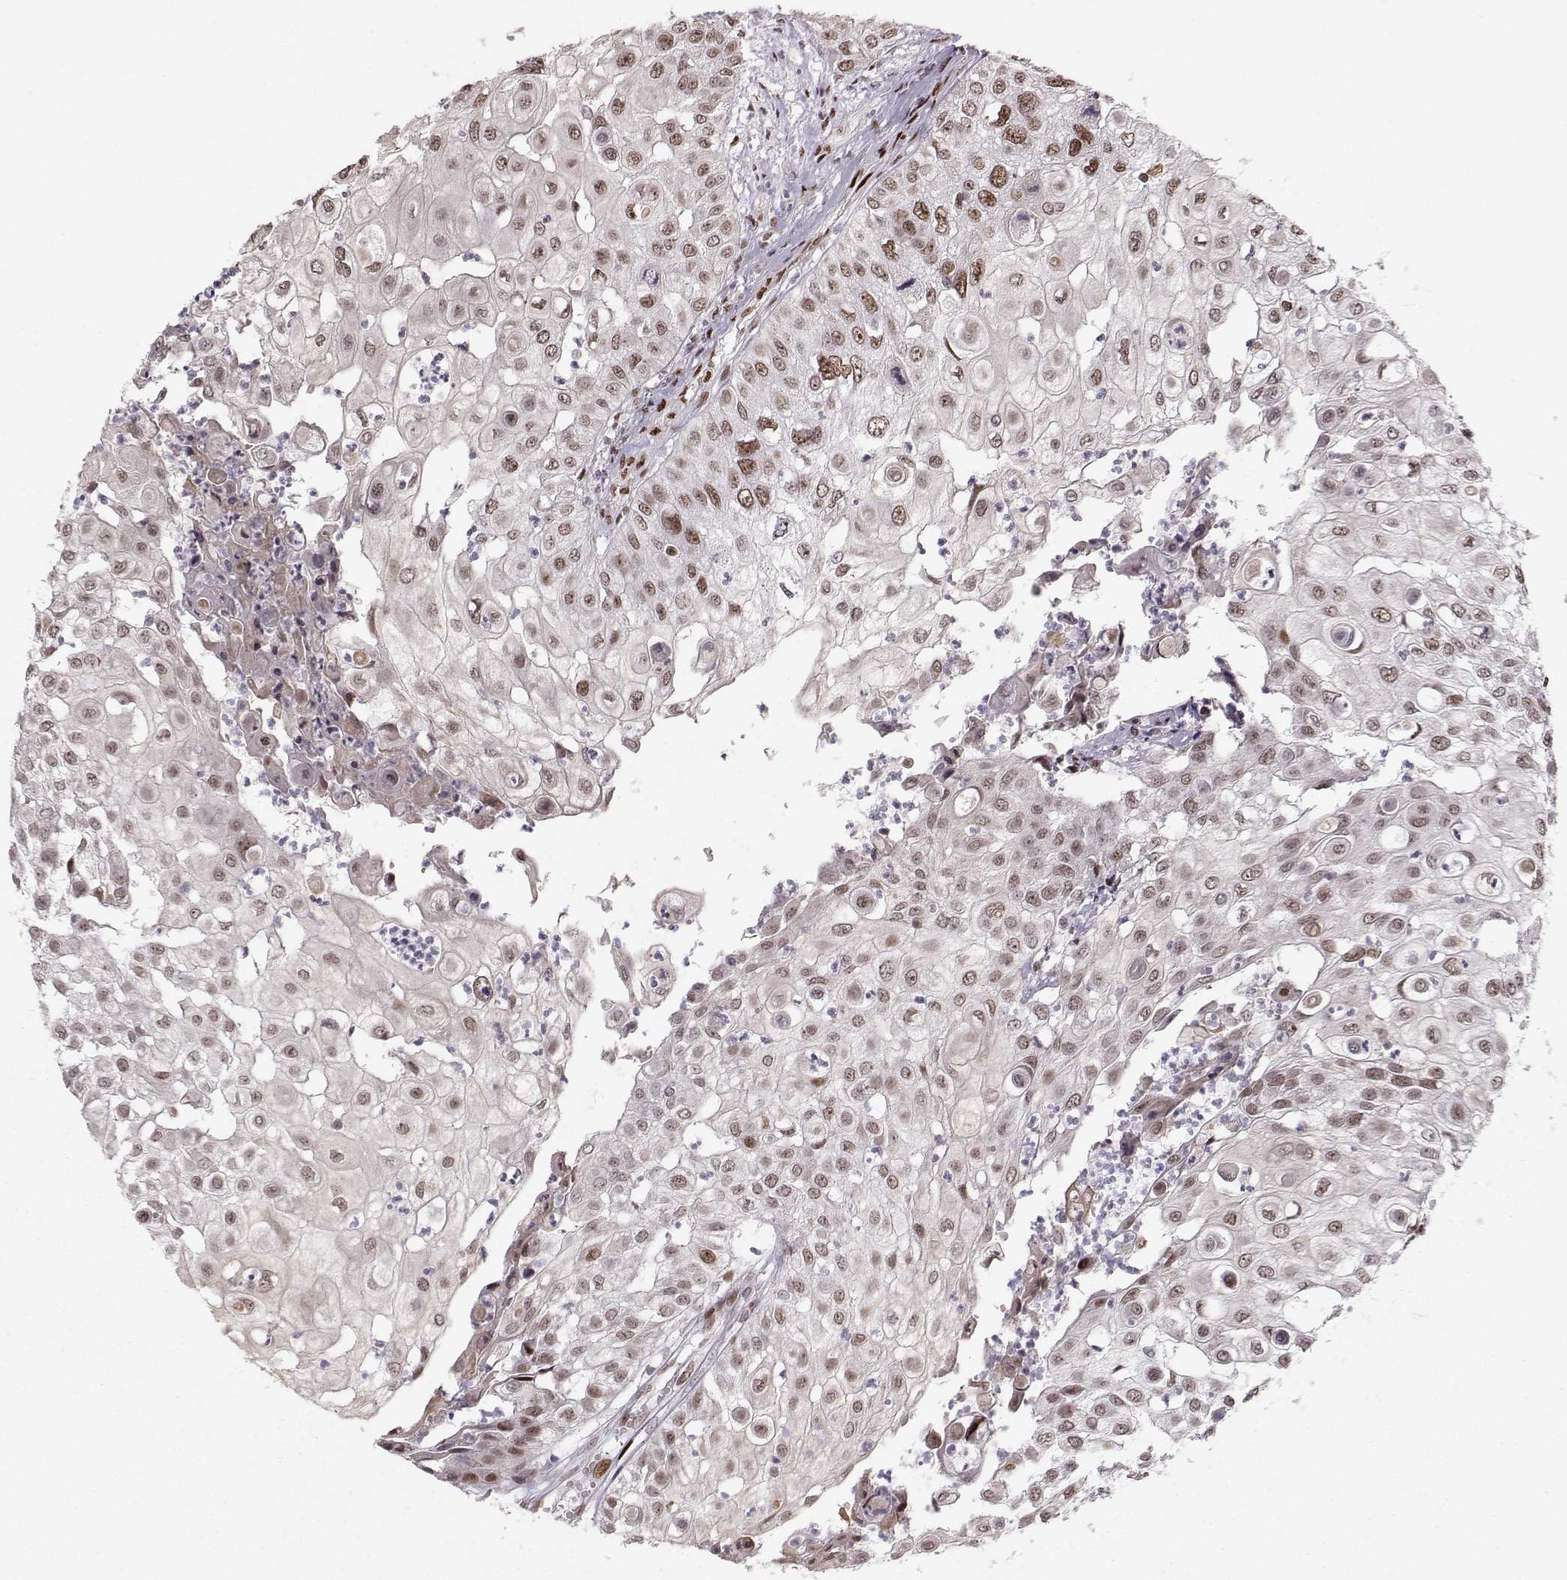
{"staining": {"intensity": "moderate", "quantity": "25%-75%", "location": "nuclear"}, "tissue": "urothelial cancer", "cell_type": "Tumor cells", "image_type": "cancer", "snomed": [{"axis": "morphology", "description": "Urothelial carcinoma, High grade"}, {"axis": "topography", "description": "Urinary bladder"}], "caption": "Urothelial carcinoma (high-grade) stained with DAB immunohistochemistry (IHC) displays medium levels of moderate nuclear expression in approximately 25%-75% of tumor cells. (IHC, brightfield microscopy, high magnification).", "gene": "SNAPC2", "patient": {"sex": "female", "age": 79}}